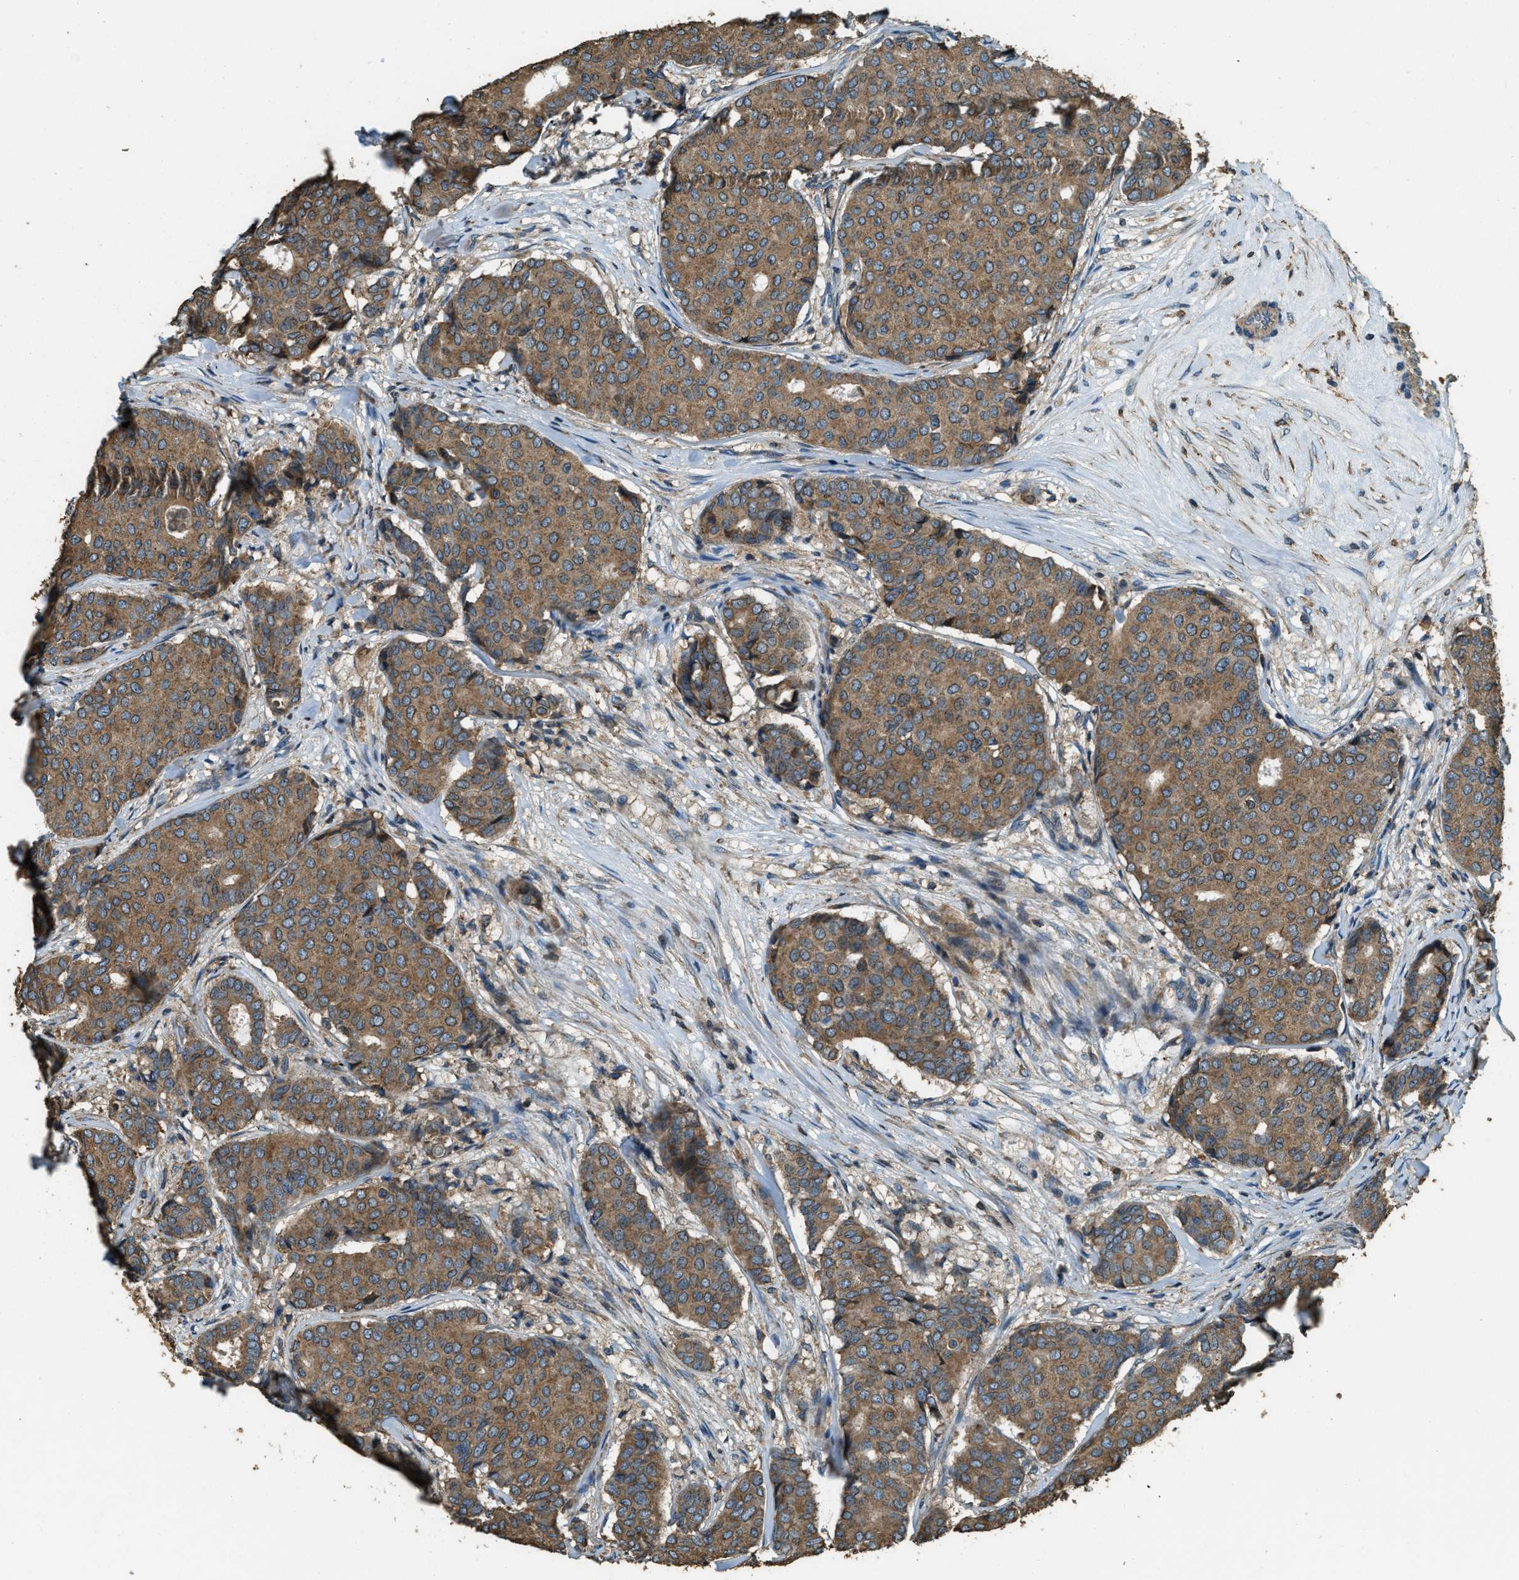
{"staining": {"intensity": "moderate", "quantity": ">75%", "location": "cytoplasmic/membranous"}, "tissue": "breast cancer", "cell_type": "Tumor cells", "image_type": "cancer", "snomed": [{"axis": "morphology", "description": "Duct carcinoma"}, {"axis": "topography", "description": "Breast"}], "caption": "An immunohistochemistry photomicrograph of neoplastic tissue is shown. Protein staining in brown labels moderate cytoplasmic/membranous positivity in breast cancer within tumor cells.", "gene": "ERGIC1", "patient": {"sex": "female", "age": 75}}